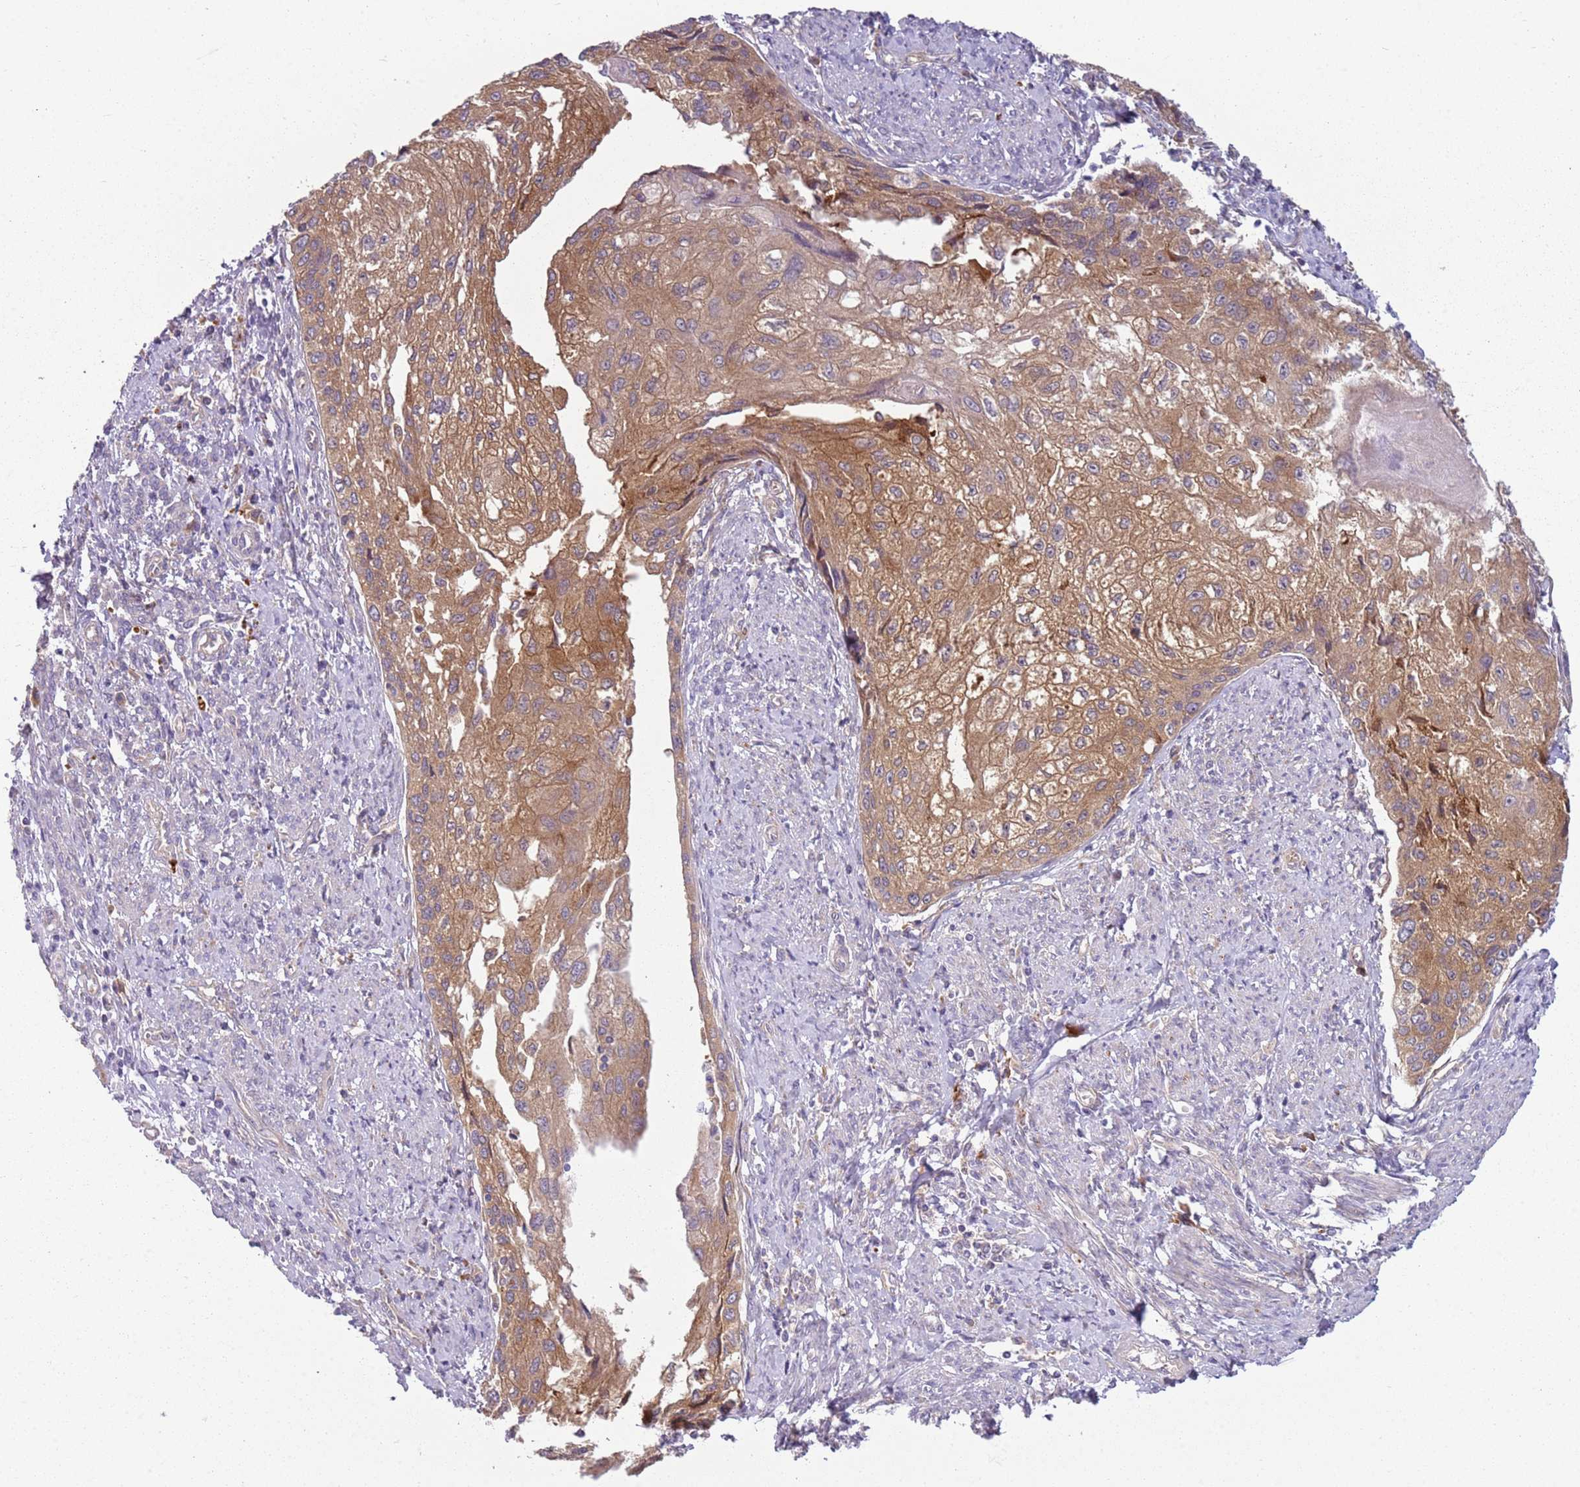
{"staining": {"intensity": "moderate", "quantity": ">75%", "location": "cytoplasmic/membranous"}, "tissue": "cervical cancer", "cell_type": "Tumor cells", "image_type": "cancer", "snomed": [{"axis": "morphology", "description": "Squamous cell carcinoma, NOS"}, {"axis": "topography", "description": "Cervix"}], "caption": "High-magnification brightfield microscopy of cervical cancer stained with DAB (brown) and counterstained with hematoxylin (blue). tumor cells exhibit moderate cytoplasmic/membranous staining is present in about>75% of cells.", "gene": "RPS28", "patient": {"sex": "female", "age": 67}}